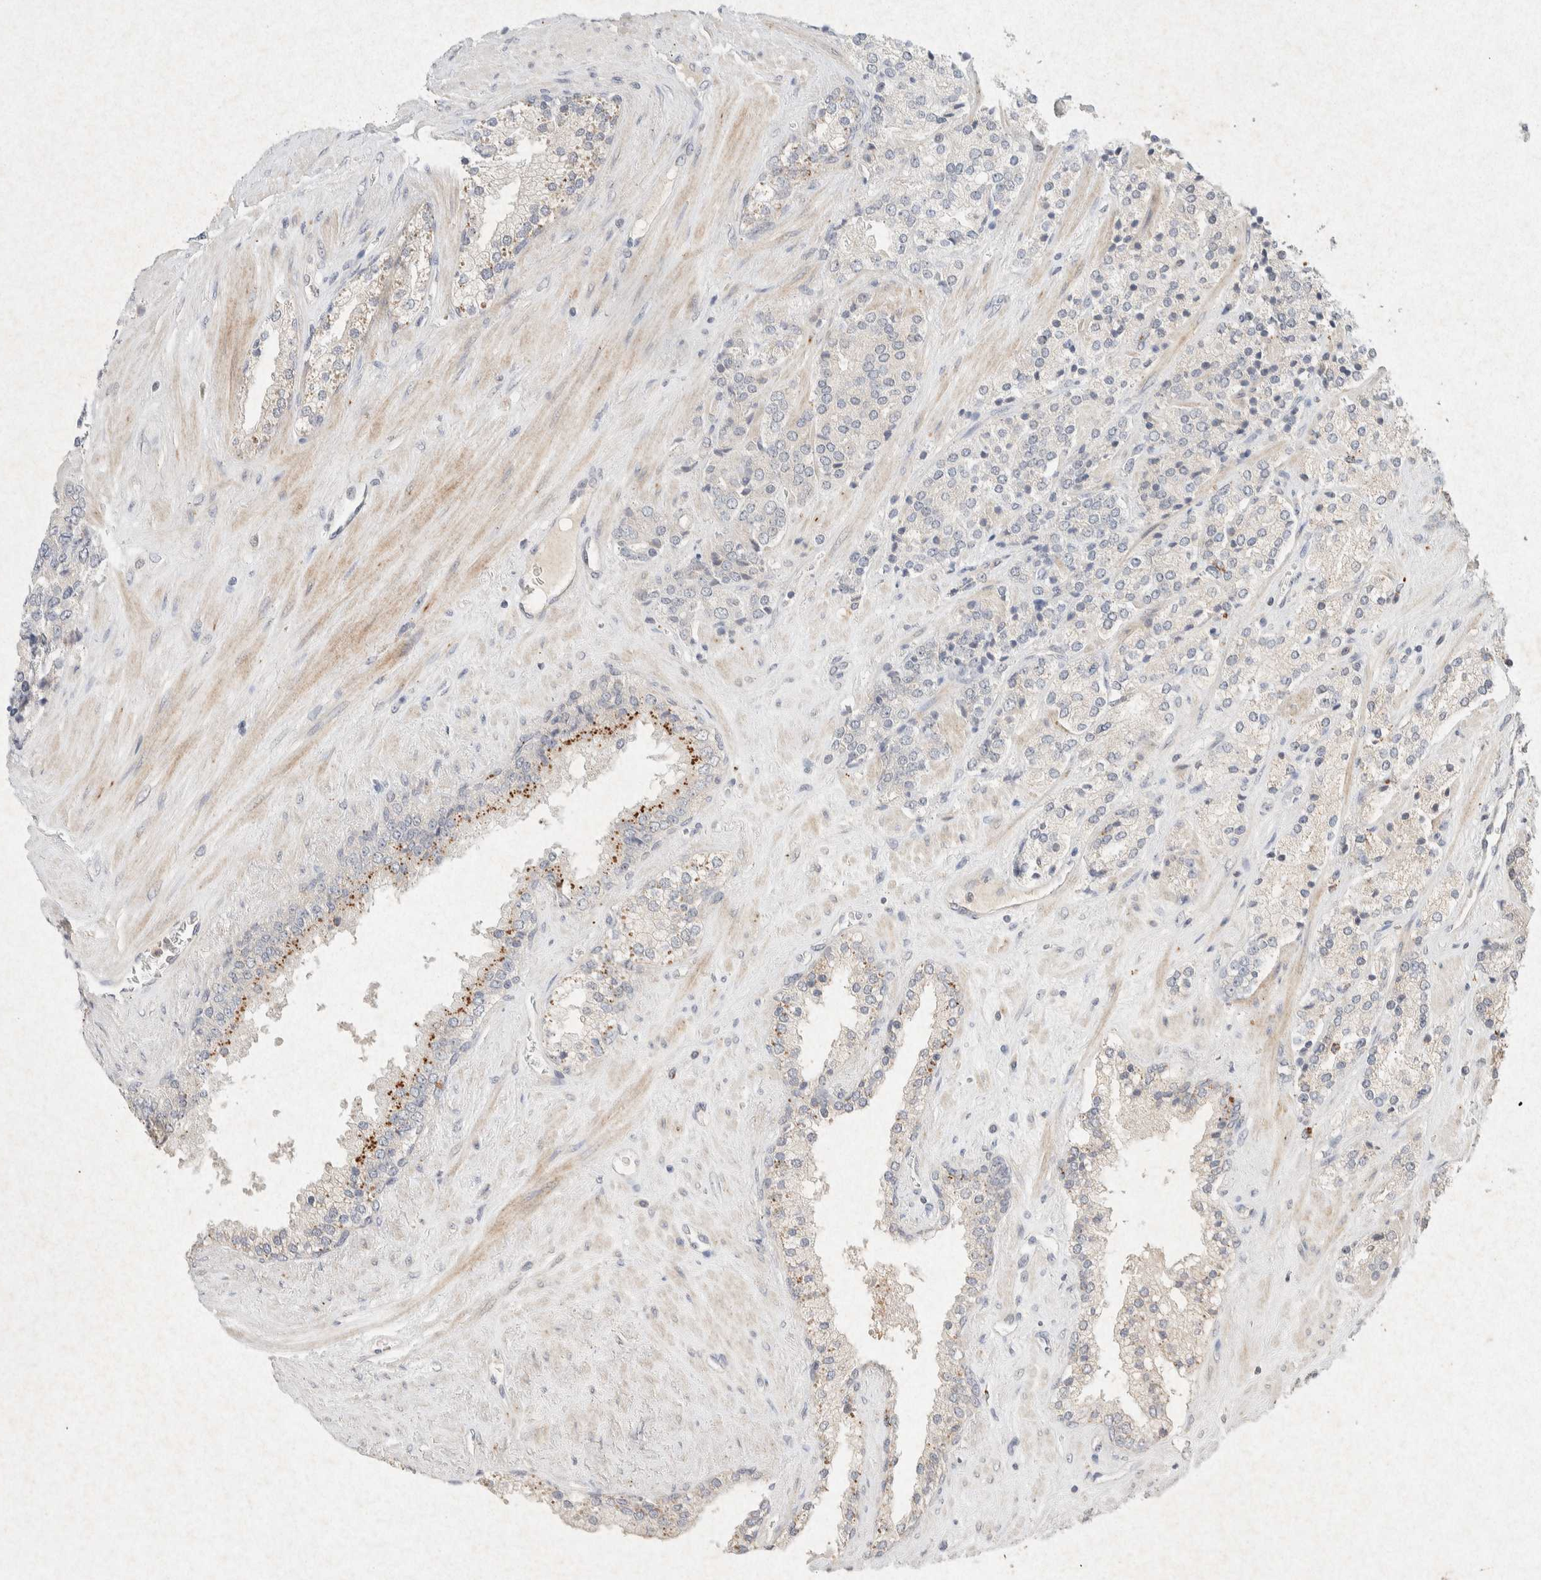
{"staining": {"intensity": "negative", "quantity": "none", "location": "none"}, "tissue": "prostate cancer", "cell_type": "Tumor cells", "image_type": "cancer", "snomed": [{"axis": "morphology", "description": "Adenocarcinoma, High grade"}, {"axis": "topography", "description": "Prostate"}], "caption": "This micrograph is of adenocarcinoma (high-grade) (prostate) stained with immunohistochemistry (IHC) to label a protein in brown with the nuclei are counter-stained blue. There is no positivity in tumor cells.", "gene": "GNAI1", "patient": {"sex": "male", "age": 71}}